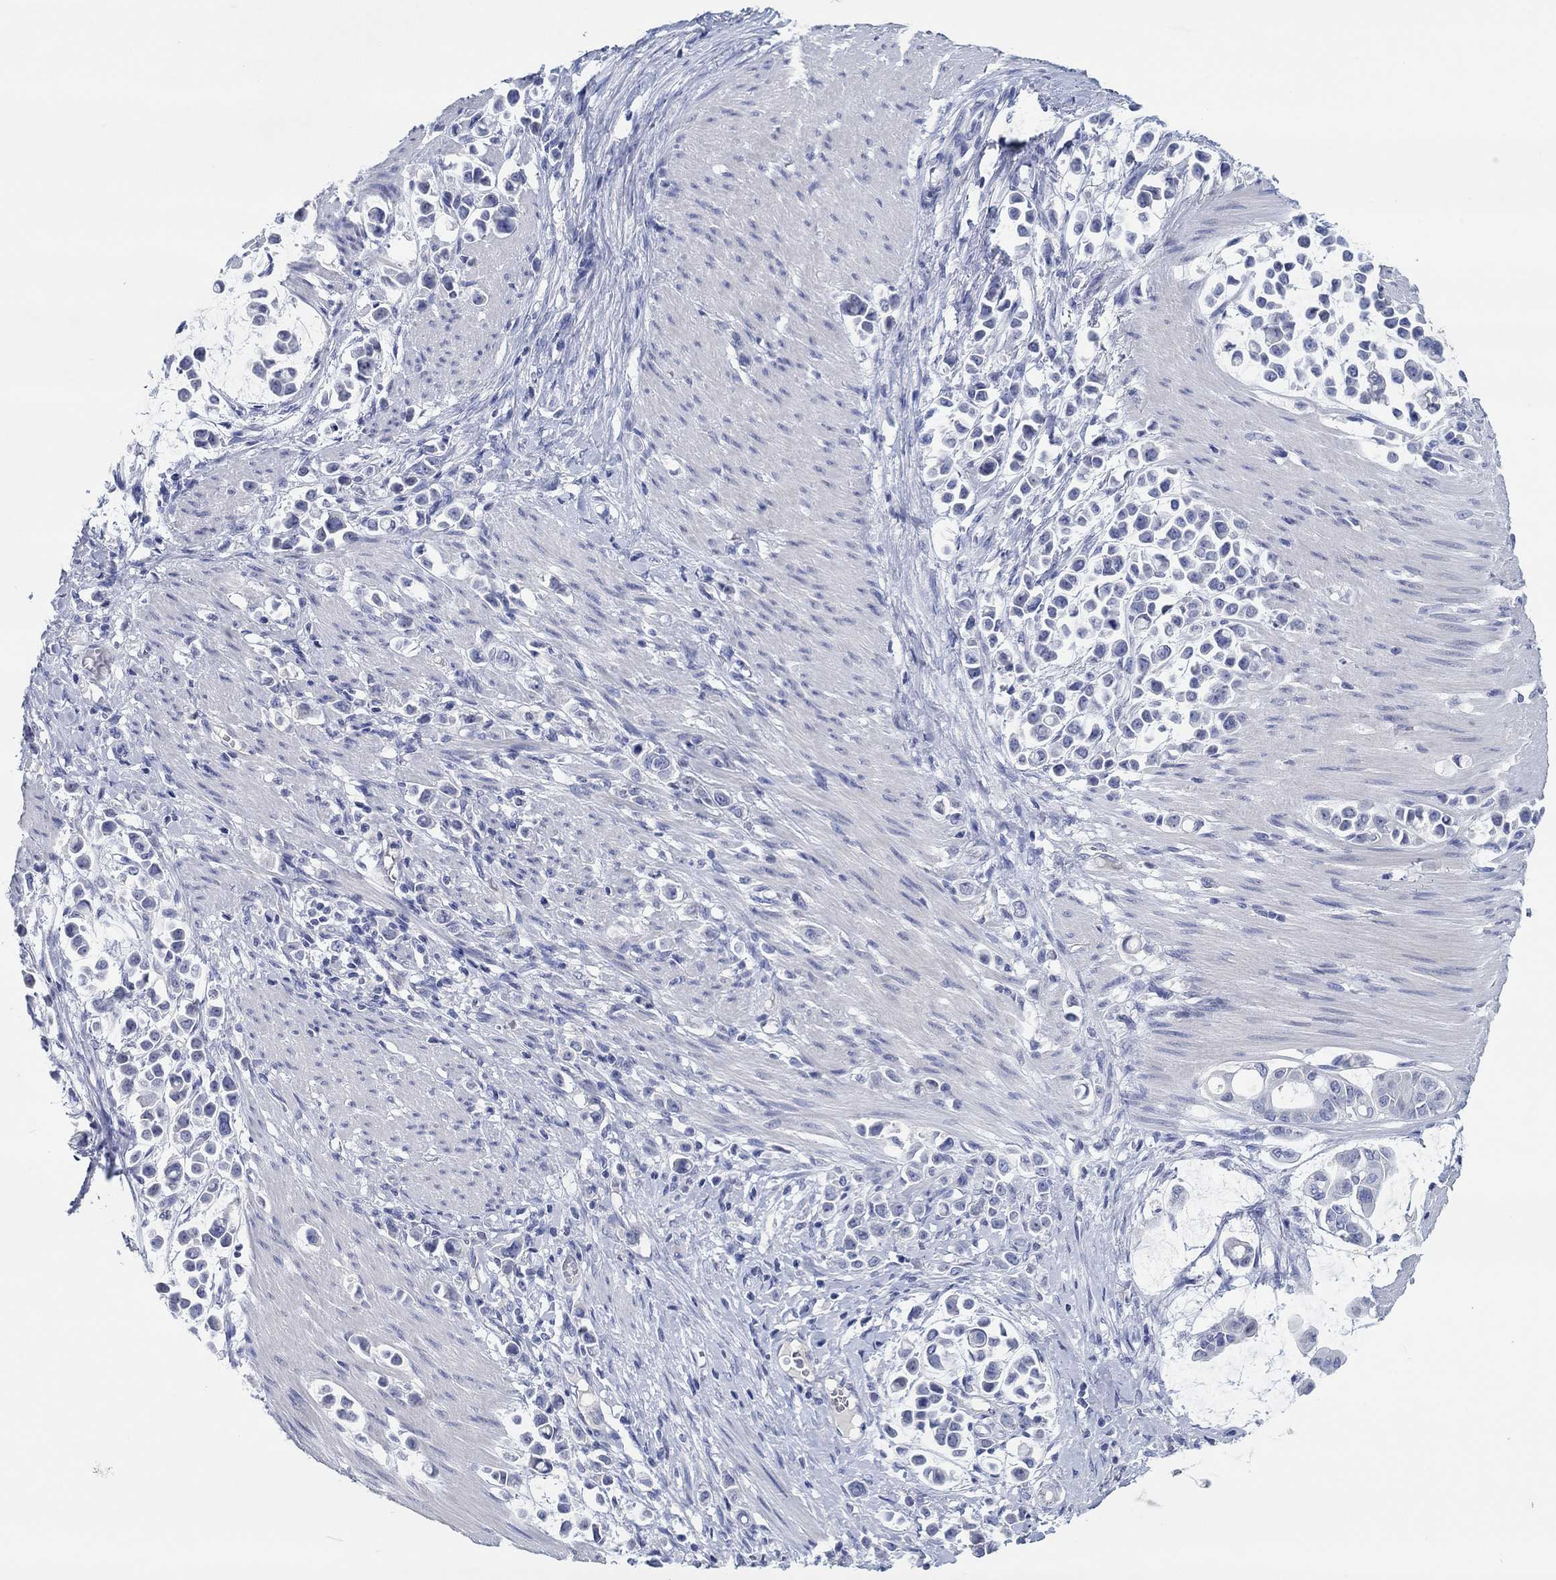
{"staining": {"intensity": "negative", "quantity": "none", "location": "none"}, "tissue": "stomach cancer", "cell_type": "Tumor cells", "image_type": "cancer", "snomed": [{"axis": "morphology", "description": "Adenocarcinoma, NOS"}, {"axis": "topography", "description": "Stomach"}], "caption": "This is an IHC image of stomach cancer. There is no staining in tumor cells.", "gene": "POU5F1", "patient": {"sex": "male", "age": 82}}